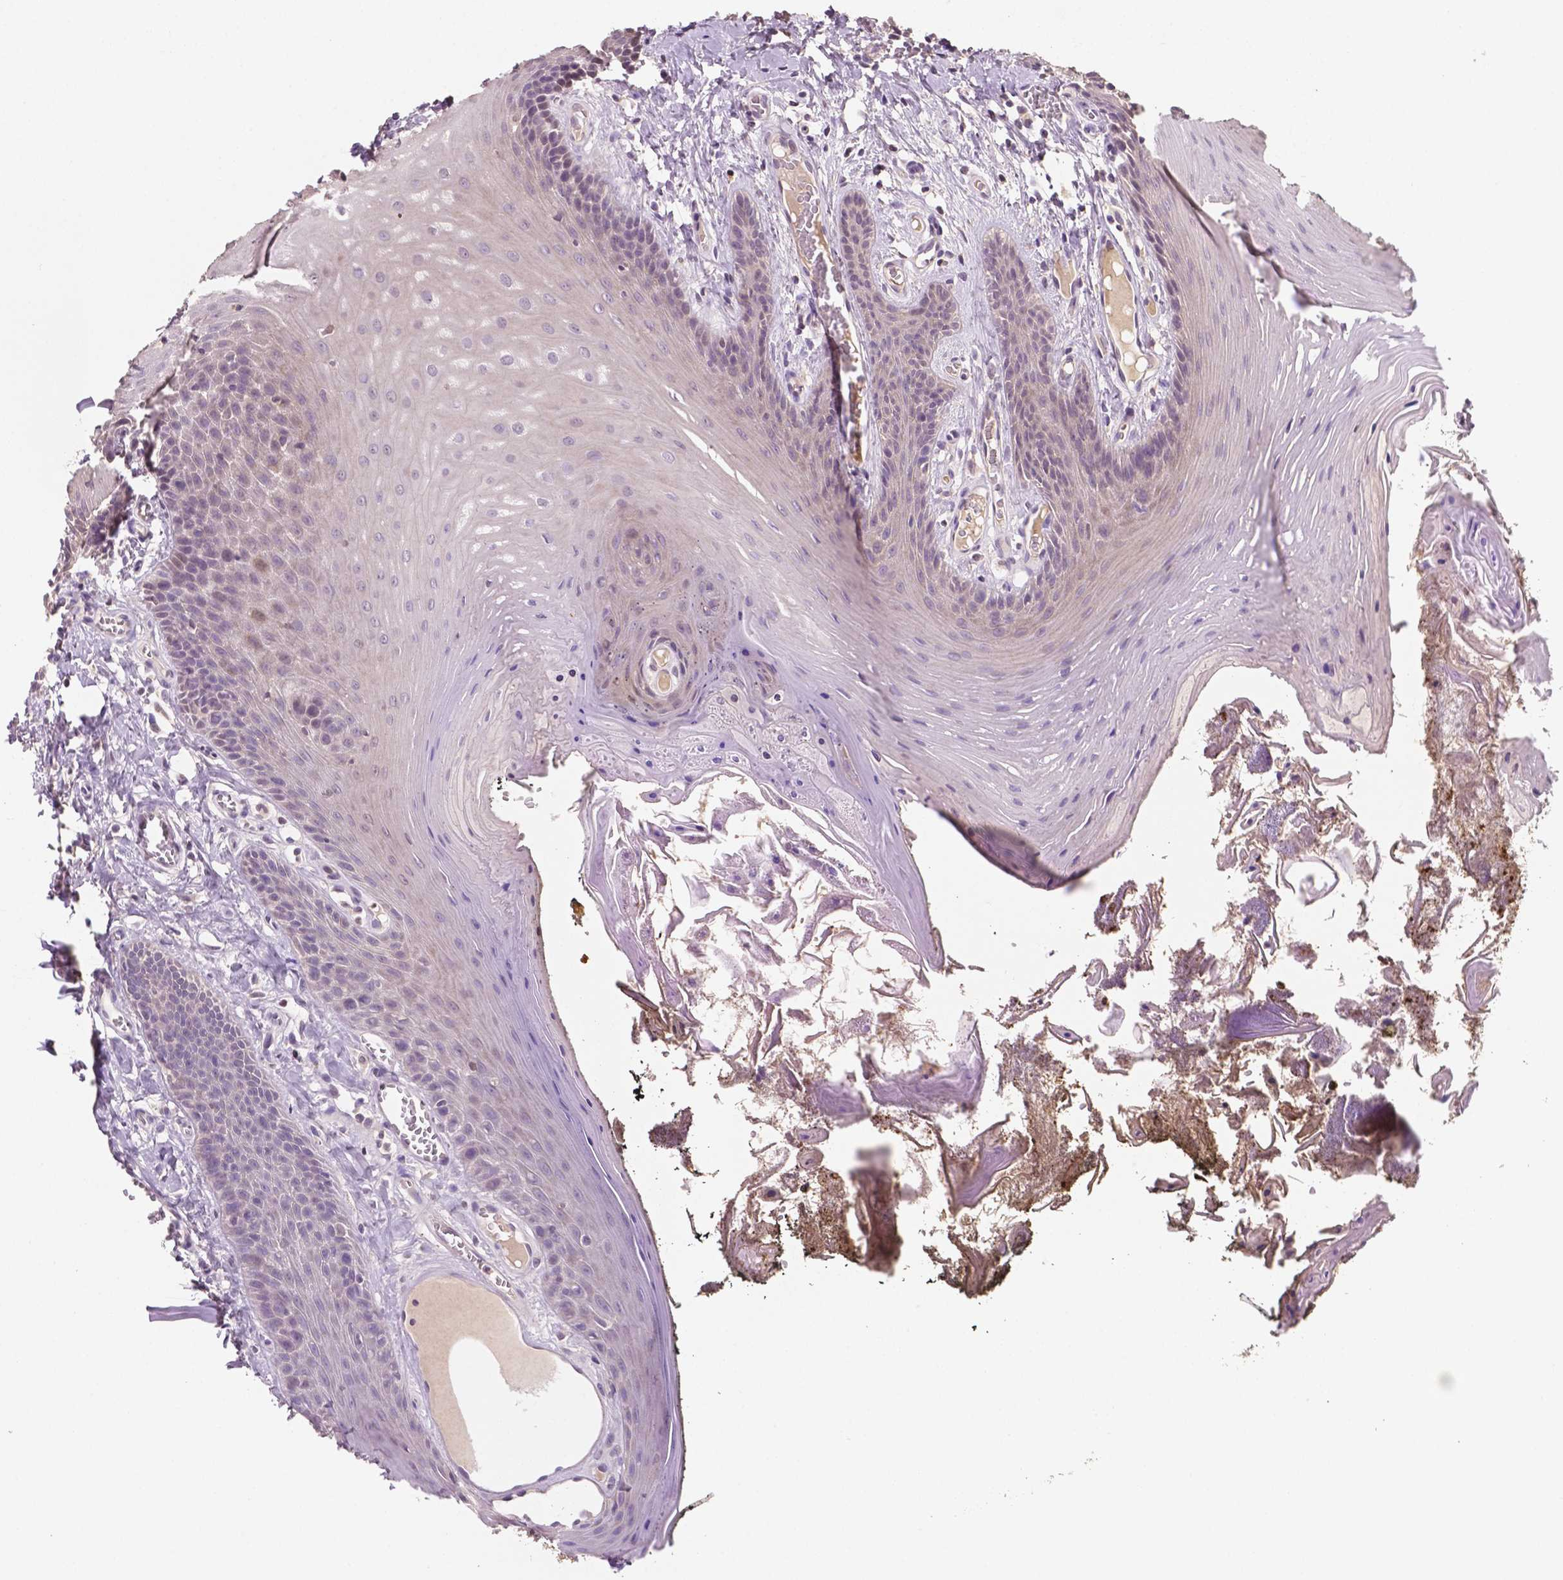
{"staining": {"intensity": "negative", "quantity": "none", "location": "none"}, "tissue": "oral mucosa", "cell_type": "Squamous epithelial cells", "image_type": "normal", "snomed": [{"axis": "morphology", "description": "Normal tissue, NOS"}, {"axis": "topography", "description": "Oral tissue"}], "caption": "Normal oral mucosa was stained to show a protein in brown. There is no significant expression in squamous epithelial cells. (DAB (3,3'-diaminobenzidine) immunohistochemistry visualized using brightfield microscopy, high magnification).", "gene": "MROH6", "patient": {"sex": "male", "age": 9}}